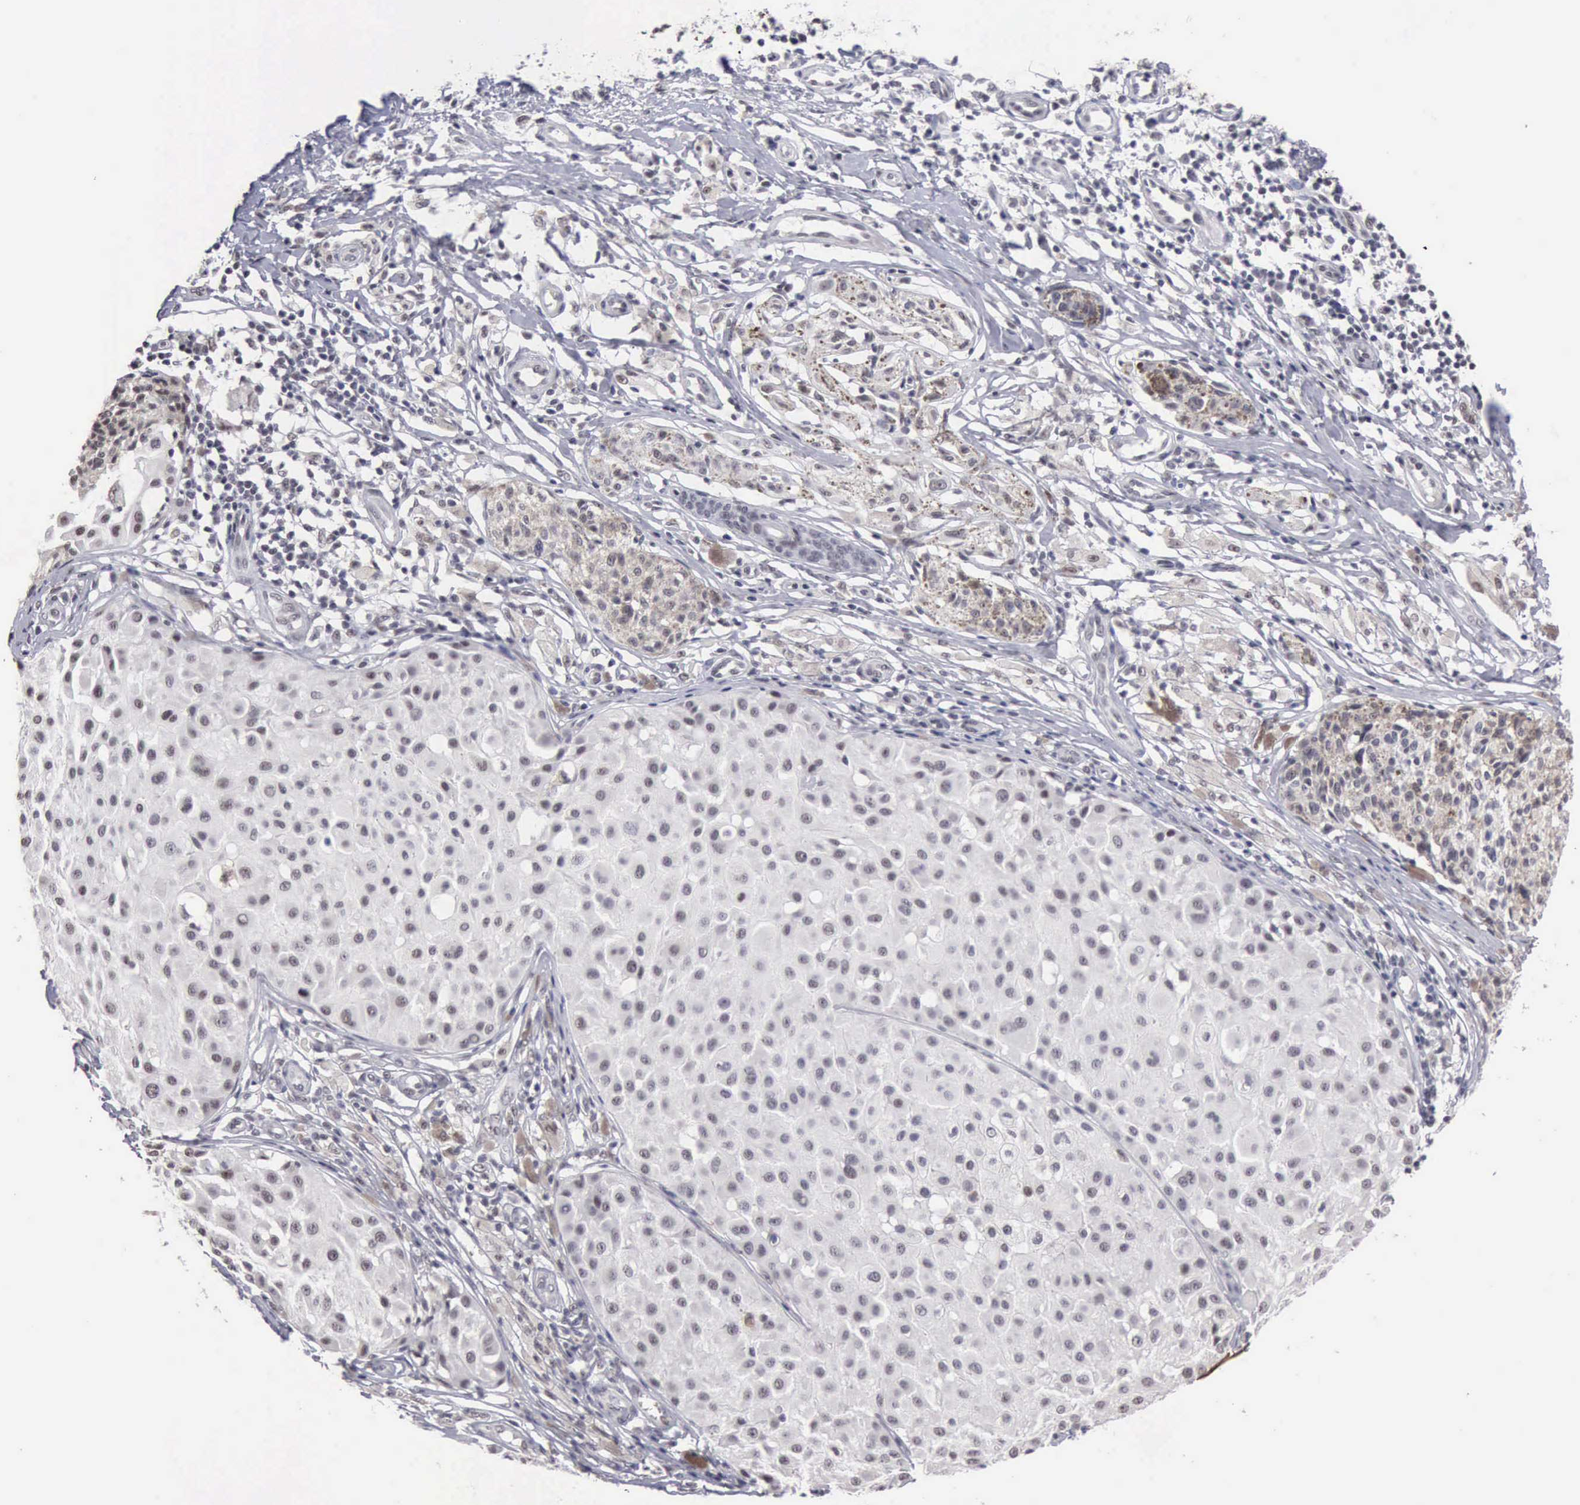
{"staining": {"intensity": "weak", "quantity": "<25%", "location": "nuclear"}, "tissue": "melanoma", "cell_type": "Tumor cells", "image_type": "cancer", "snomed": [{"axis": "morphology", "description": "Malignant melanoma, NOS"}, {"axis": "topography", "description": "Skin"}], "caption": "Immunohistochemistry (IHC) photomicrograph of human melanoma stained for a protein (brown), which demonstrates no positivity in tumor cells.", "gene": "TAF1", "patient": {"sex": "male", "age": 36}}